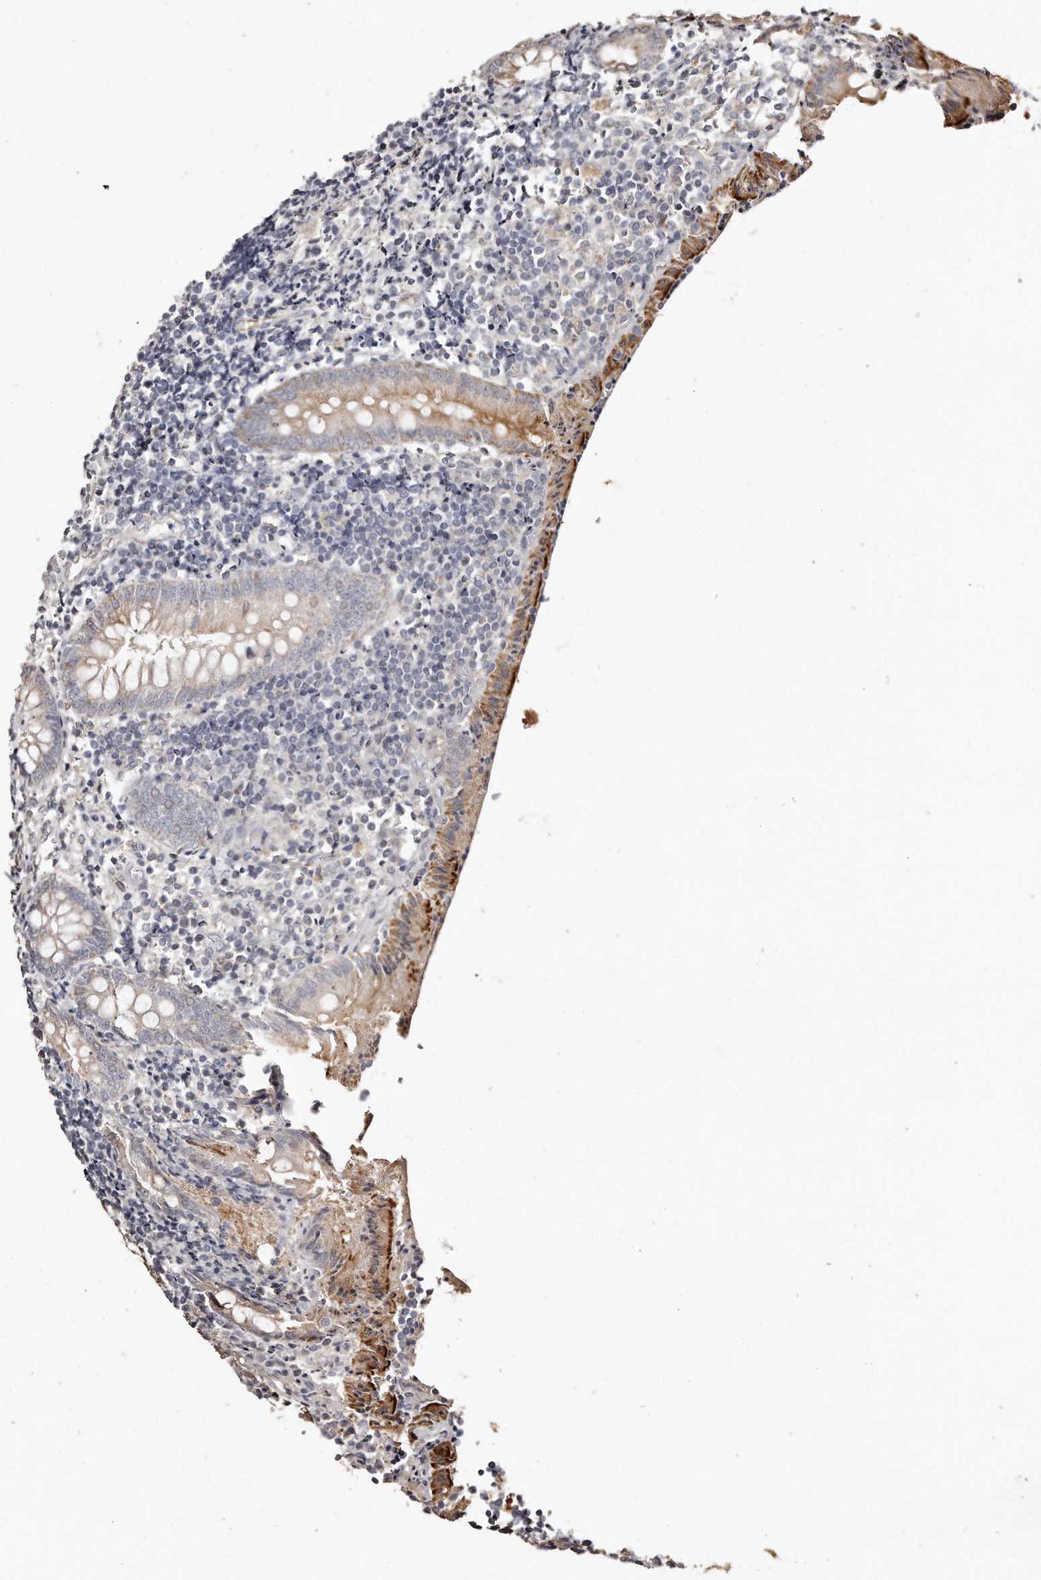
{"staining": {"intensity": "strong", "quantity": ">75%", "location": "cytoplasmic/membranous"}, "tissue": "appendix", "cell_type": "Glandular cells", "image_type": "normal", "snomed": [{"axis": "morphology", "description": "Normal tissue, NOS"}, {"axis": "topography", "description": "Appendix"}], "caption": "Protein expression analysis of benign appendix shows strong cytoplasmic/membranous staining in approximately >75% of glandular cells.", "gene": "ZYG11A", "patient": {"sex": "female", "age": 17}}